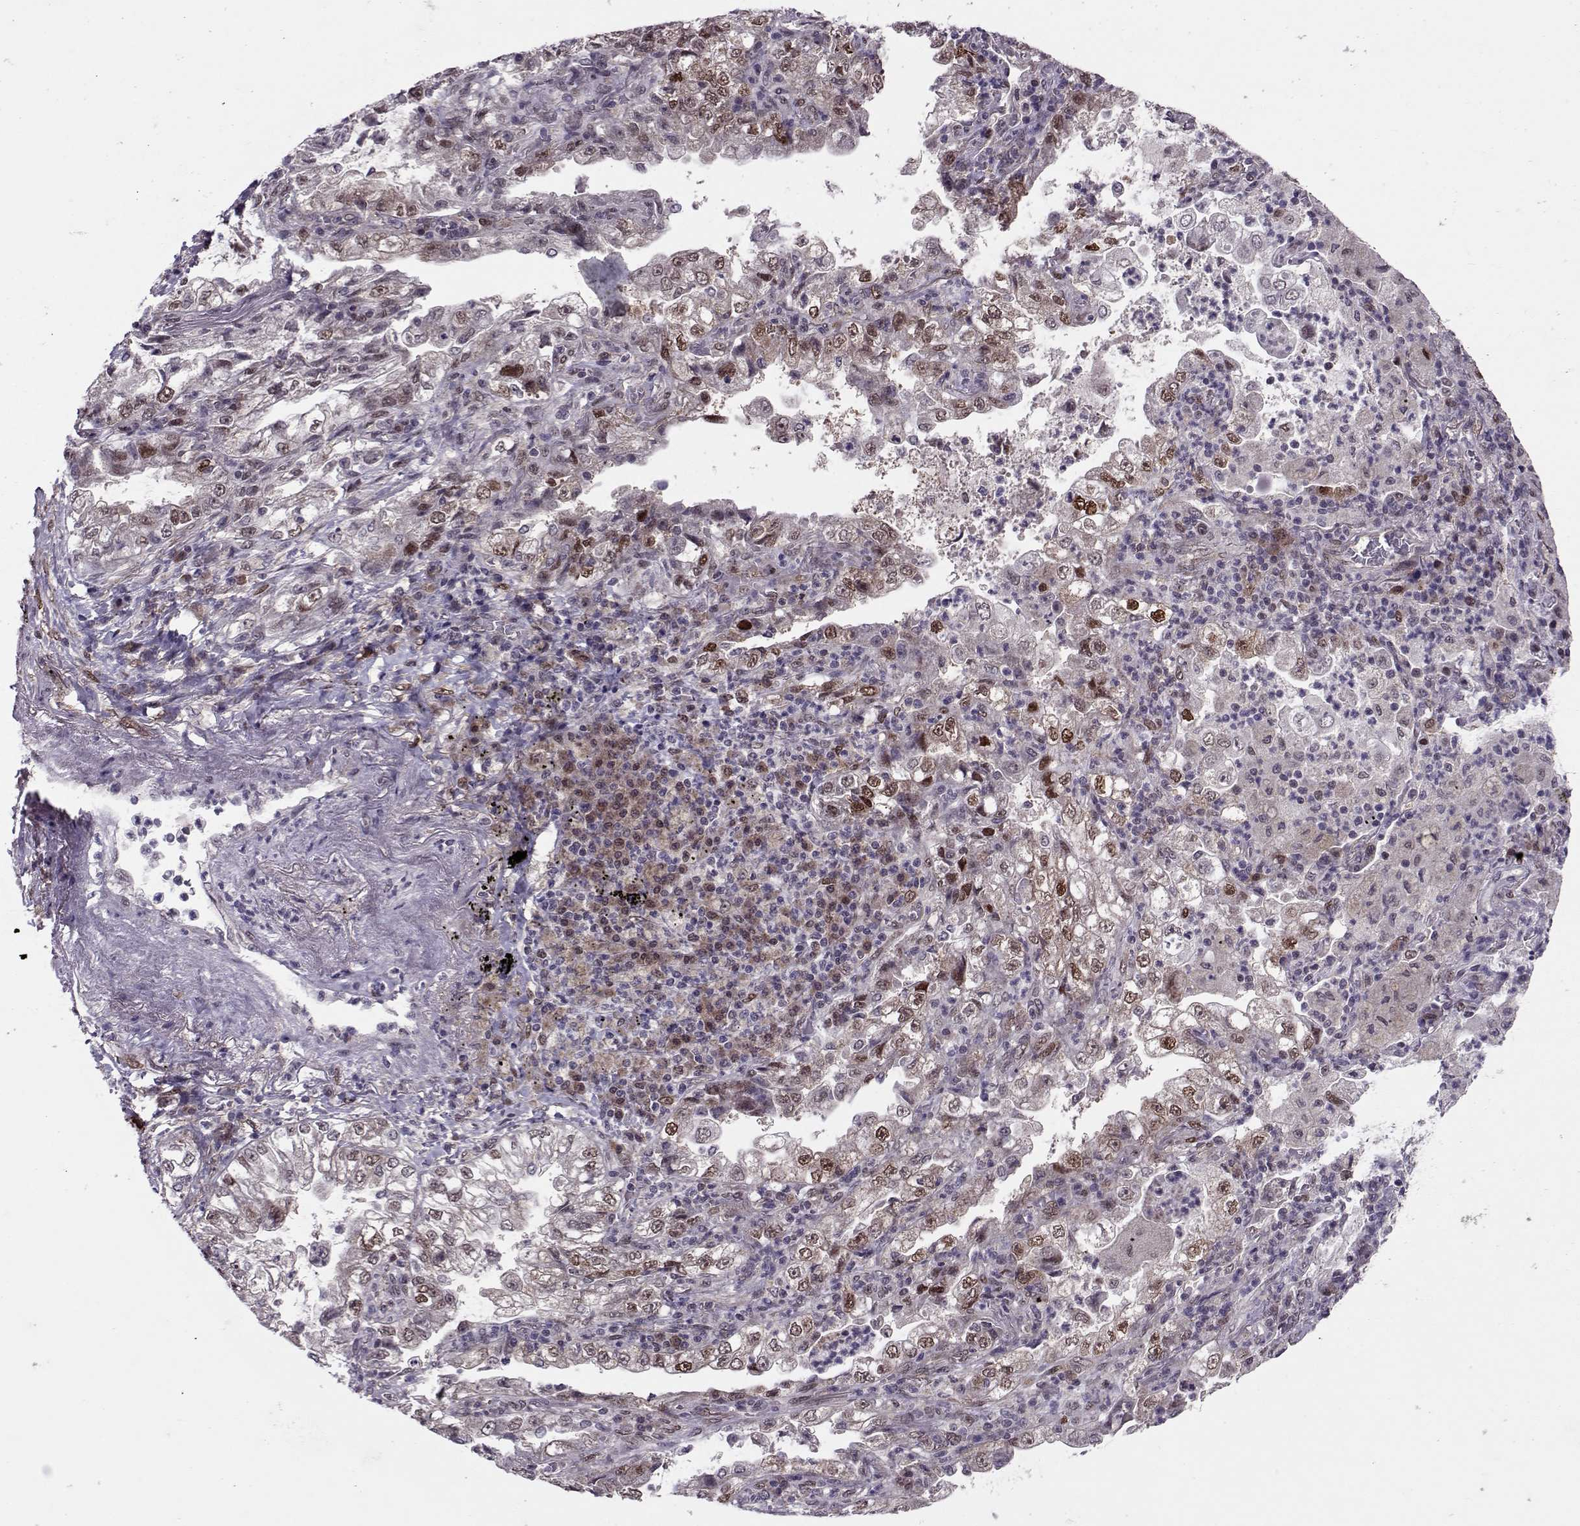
{"staining": {"intensity": "moderate", "quantity": "25%-75%", "location": "nuclear"}, "tissue": "lung cancer", "cell_type": "Tumor cells", "image_type": "cancer", "snomed": [{"axis": "morphology", "description": "Adenocarcinoma, NOS"}, {"axis": "topography", "description": "Lung"}], "caption": "Immunohistochemistry (DAB) staining of adenocarcinoma (lung) displays moderate nuclear protein expression in approximately 25%-75% of tumor cells. The protein is shown in brown color, while the nuclei are stained blue.", "gene": "CDK4", "patient": {"sex": "female", "age": 73}}